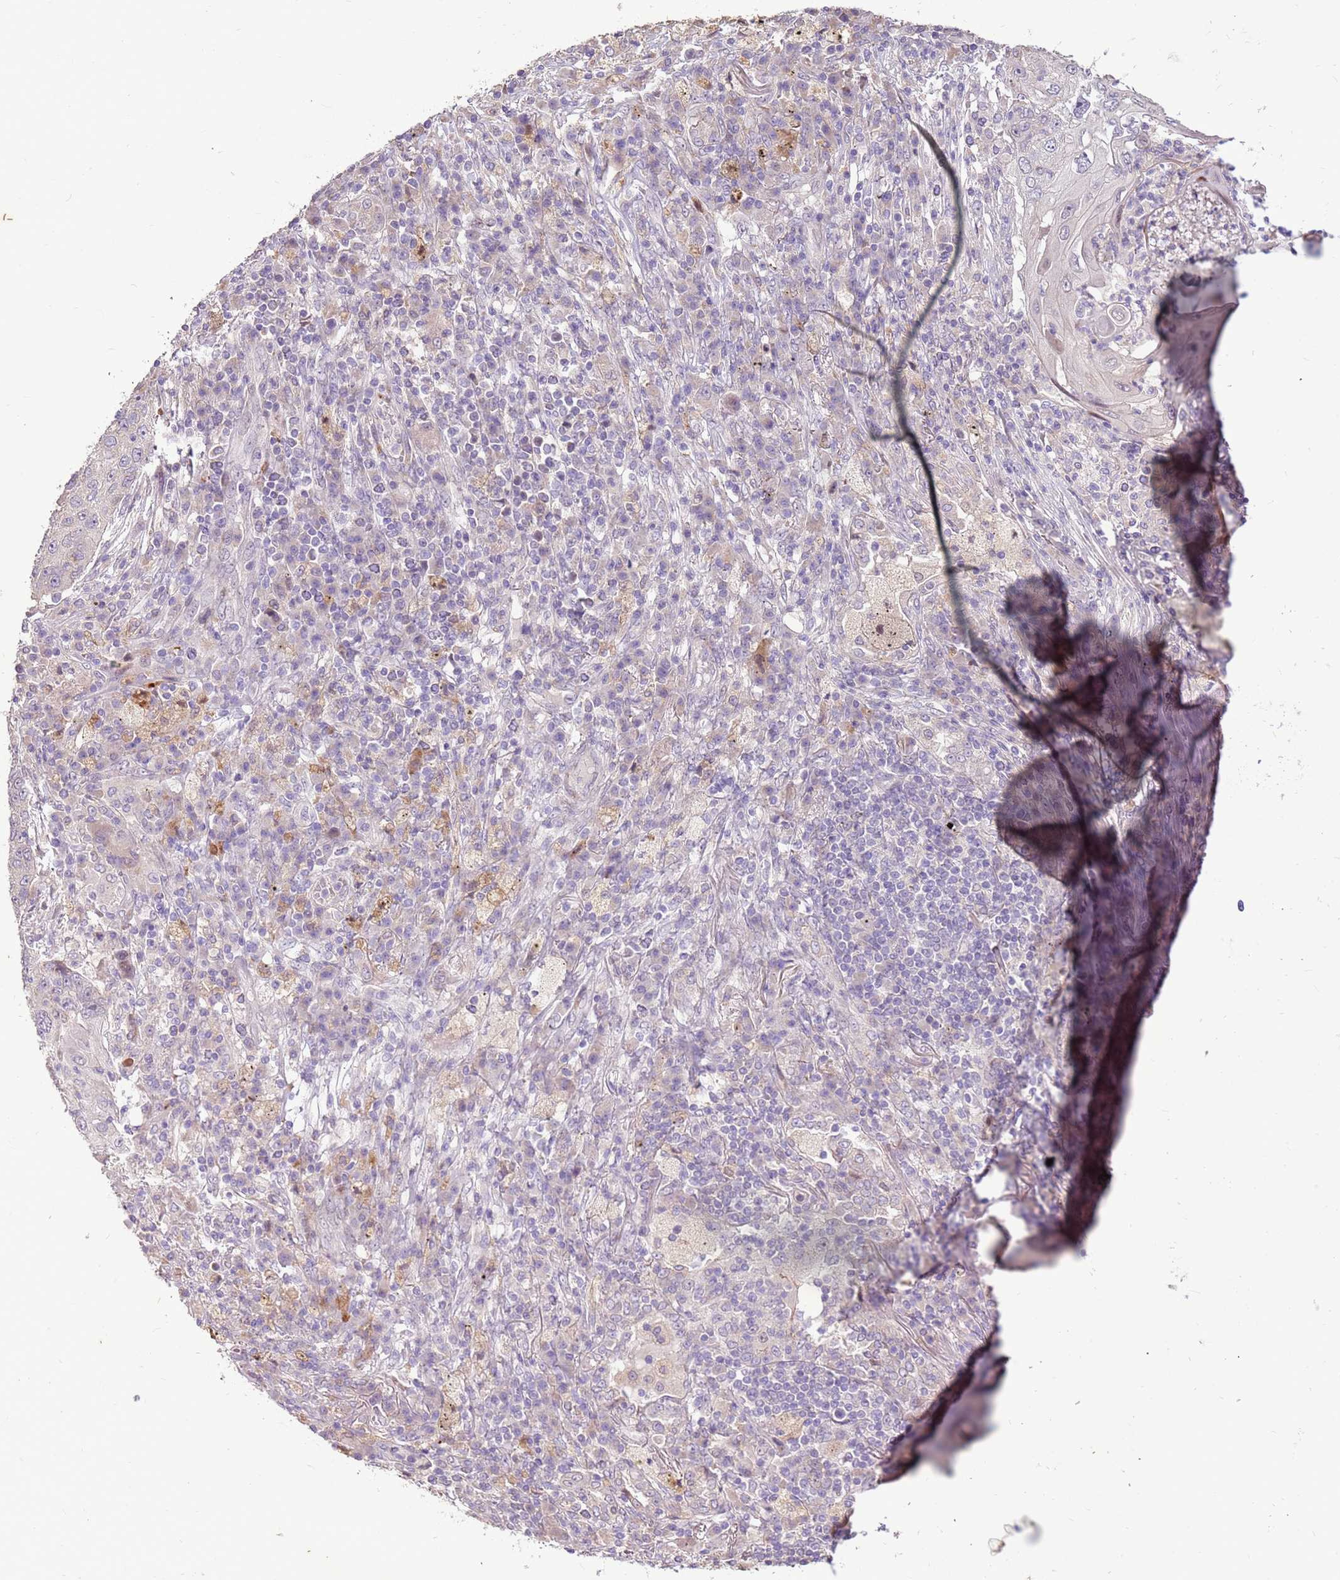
{"staining": {"intensity": "negative", "quantity": "none", "location": "none"}, "tissue": "lung cancer", "cell_type": "Tumor cells", "image_type": "cancer", "snomed": [{"axis": "morphology", "description": "Squamous cell carcinoma, NOS"}, {"axis": "topography", "description": "Lung"}], "caption": "An immunohistochemistry (IHC) photomicrograph of lung cancer (squamous cell carcinoma) is shown. There is no staining in tumor cells of lung cancer (squamous cell carcinoma). Nuclei are stained in blue.", "gene": "LGI4", "patient": {"sex": "female", "age": 63}}